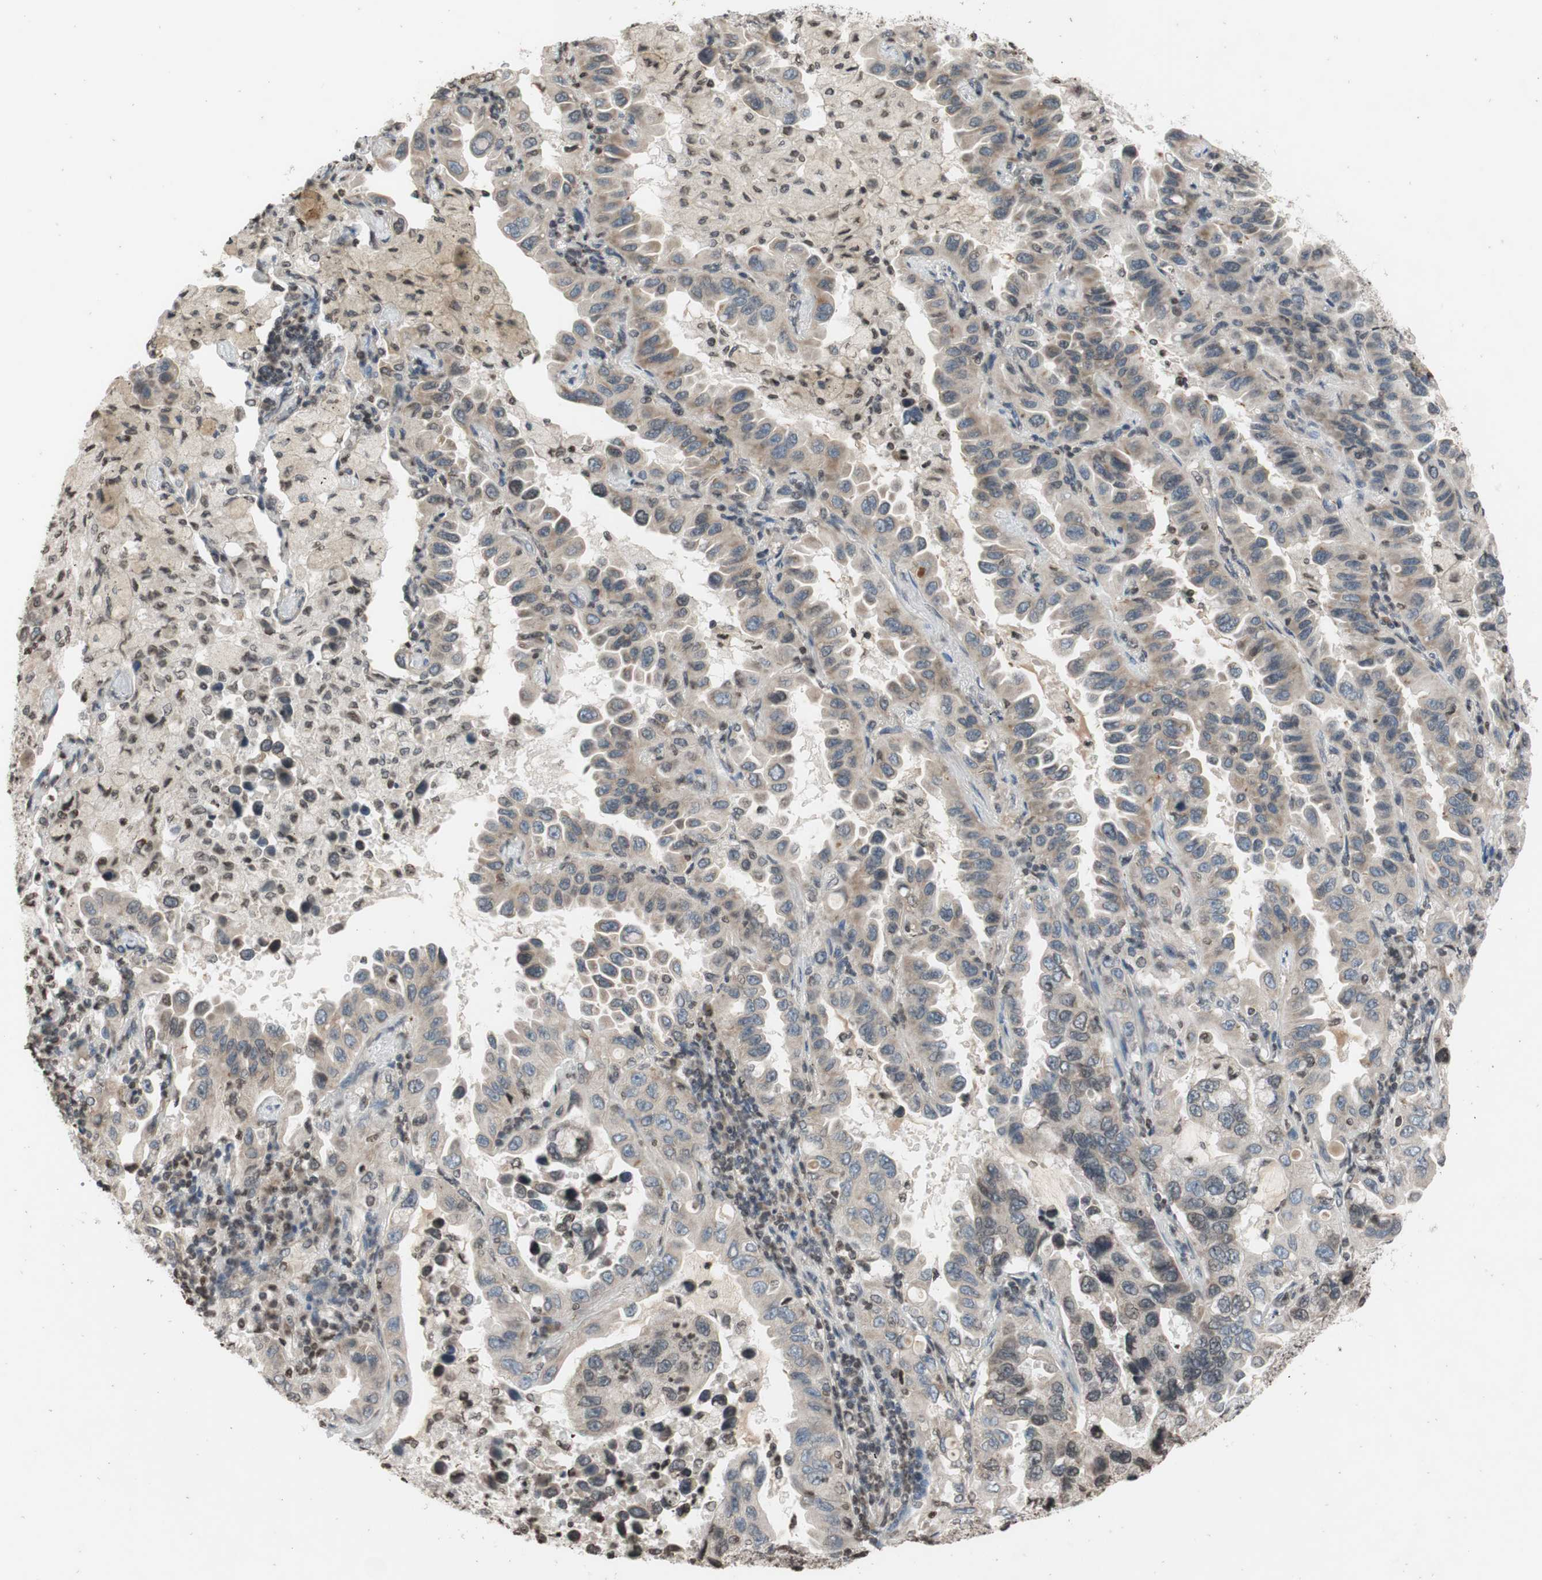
{"staining": {"intensity": "weak", "quantity": "25%-75%", "location": "cytoplasmic/membranous"}, "tissue": "lung cancer", "cell_type": "Tumor cells", "image_type": "cancer", "snomed": [{"axis": "morphology", "description": "Adenocarcinoma, NOS"}, {"axis": "topography", "description": "Lung"}], "caption": "Protein staining of lung cancer tissue demonstrates weak cytoplasmic/membranous expression in about 25%-75% of tumor cells.", "gene": "MCM6", "patient": {"sex": "male", "age": 64}}